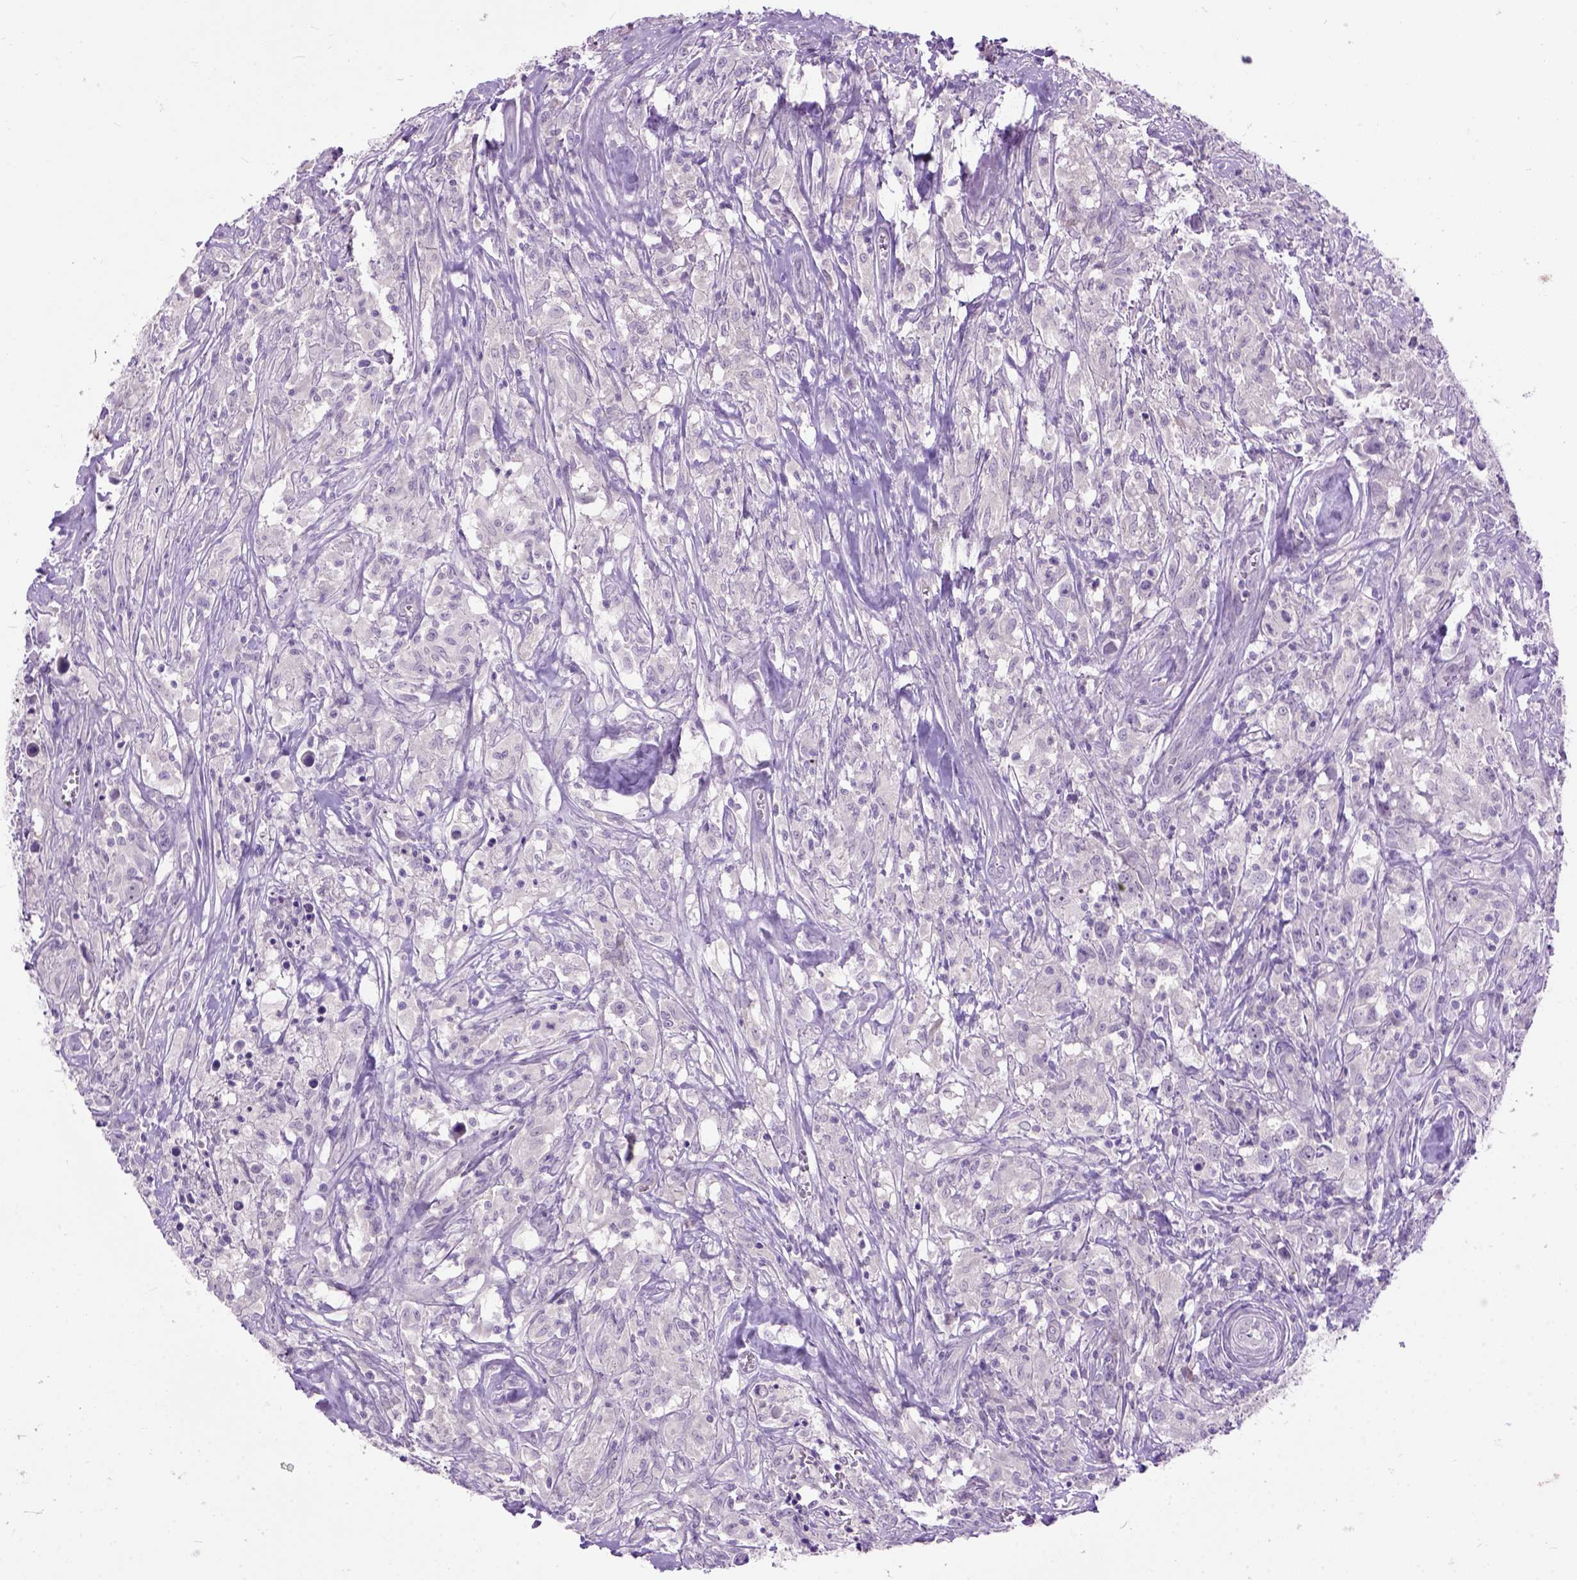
{"staining": {"intensity": "negative", "quantity": "none", "location": "none"}, "tissue": "testis cancer", "cell_type": "Tumor cells", "image_type": "cancer", "snomed": [{"axis": "morphology", "description": "Seminoma, NOS"}, {"axis": "topography", "description": "Testis"}], "caption": "Immunohistochemistry (IHC) photomicrograph of human testis cancer (seminoma) stained for a protein (brown), which displays no positivity in tumor cells. (Brightfield microscopy of DAB IHC at high magnification).", "gene": "MAPT", "patient": {"sex": "male", "age": 49}}